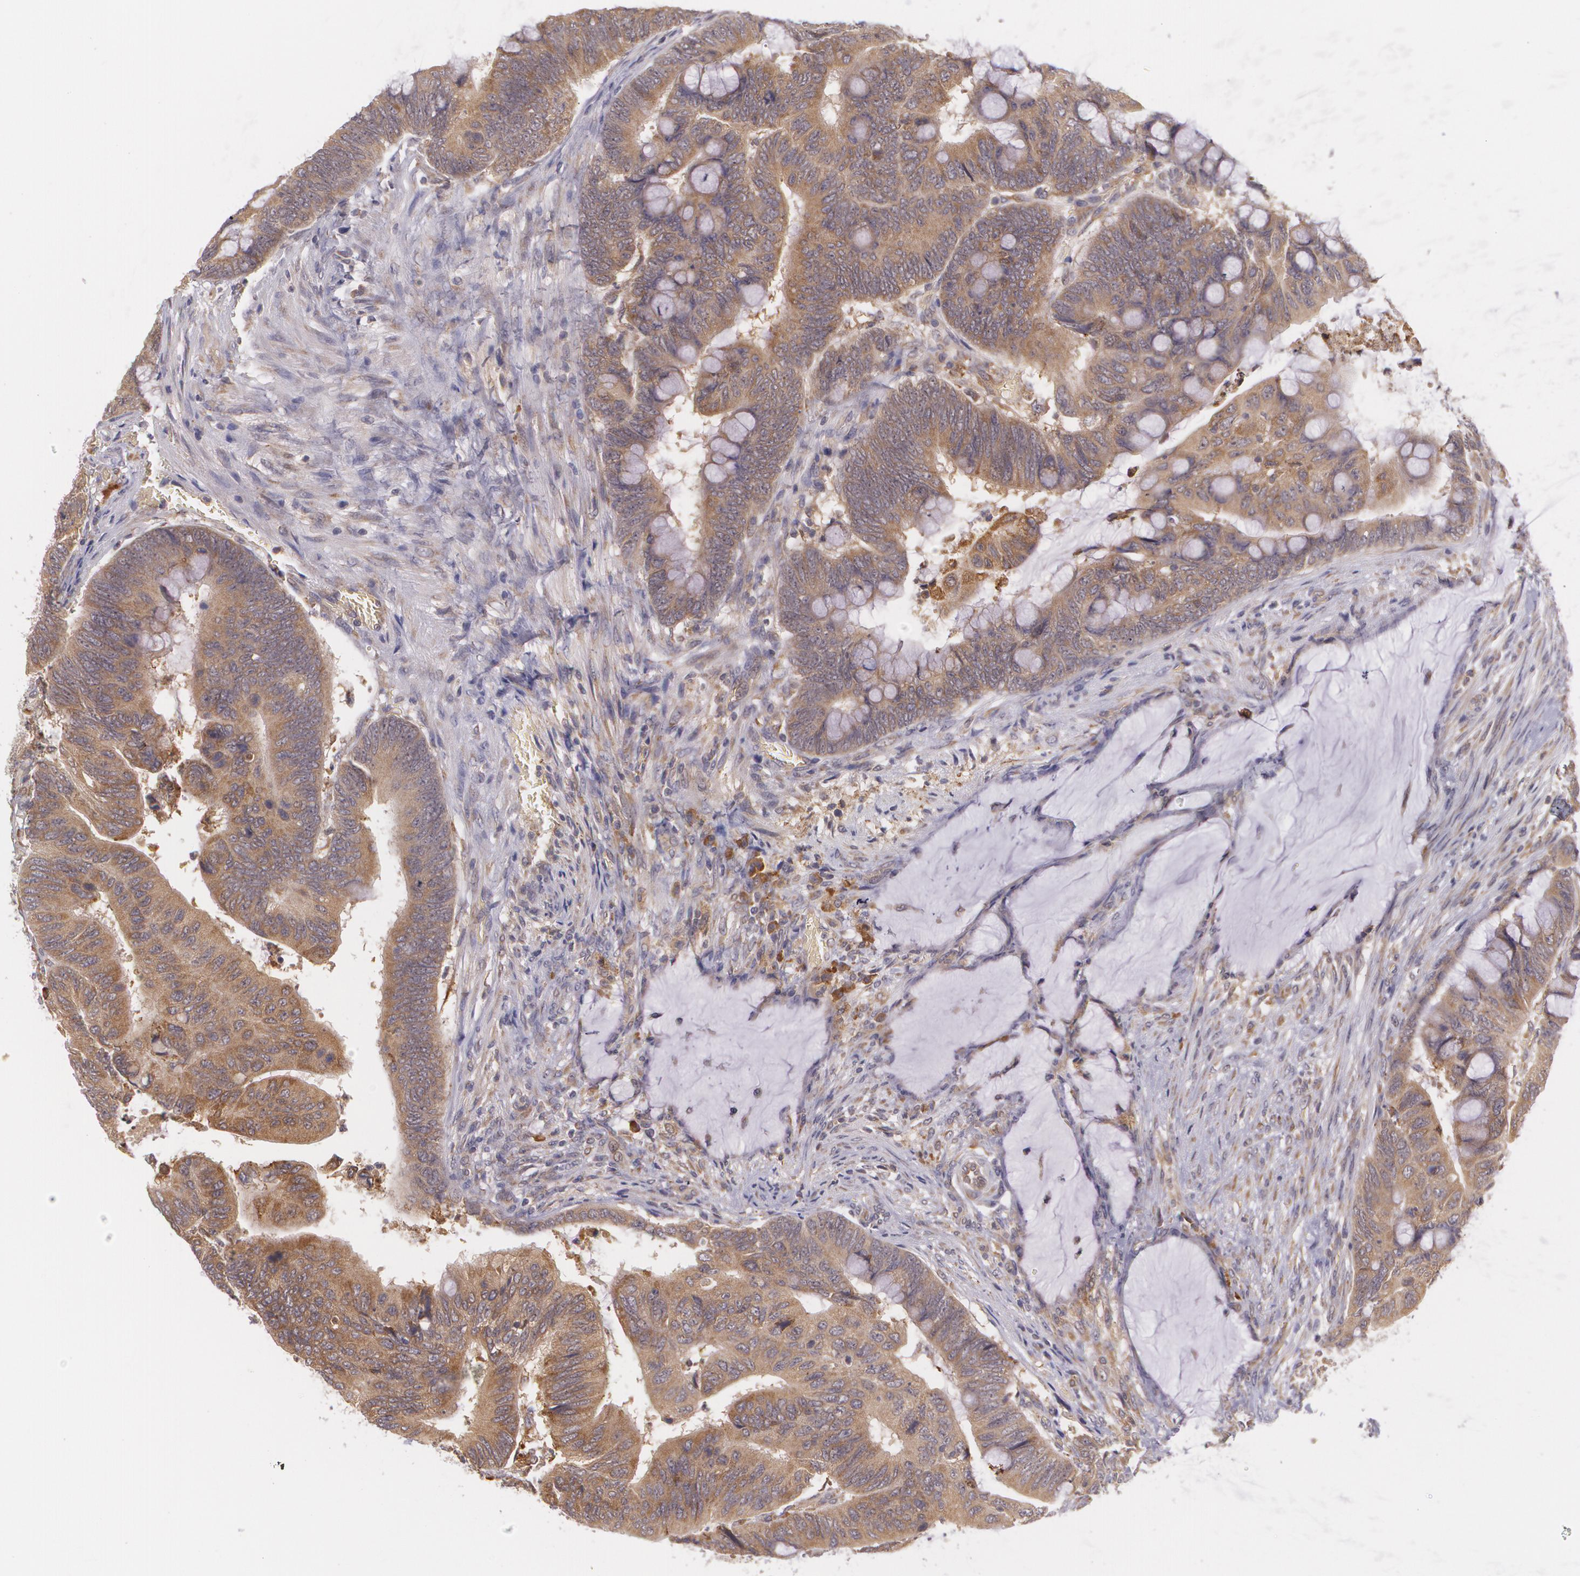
{"staining": {"intensity": "moderate", "quantity": ">75%", "location": "cytoplasmic/membranous"}, "tissue": "colorectal cancer", "cell_type": "Tumor cells", "image_type": "cancer", "snomed": [{"axis": "morphology", "description": "Normal tissue, NOS"}, {"axis": "morphology", "description": "Adenocarcinoma, NOS"}, {"axis": "topography", "description": "Rectum"}], "caption": "Immunohistochemical staining of human colorectal adenocarcinoma demonstrates medium levels of moderate cytoplasmic/membranous protein positivity in approximately >75% of tumor cells.", "gene": "CCL17", "patient": {"sex": "male", "age": 92}}